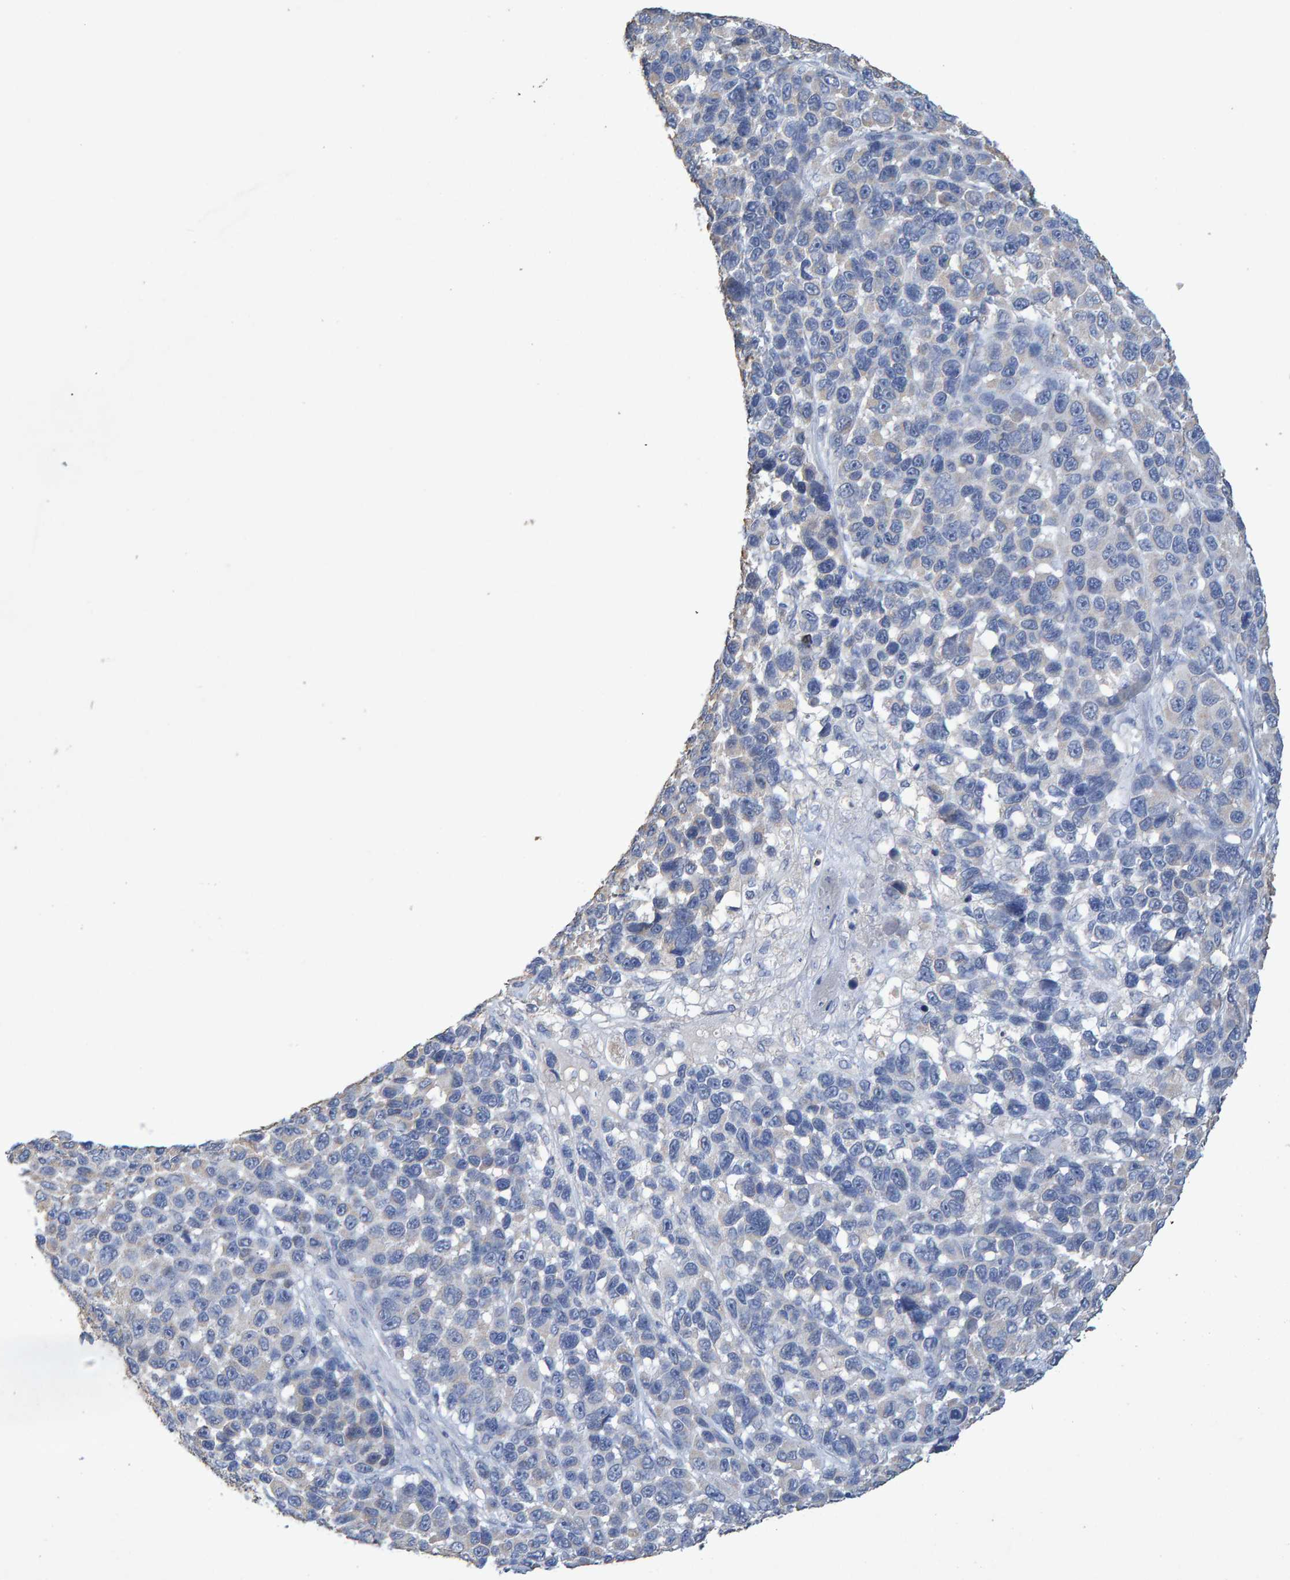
{"staining": {"intensity": "negative", "quantity": "none", "location": "none"}, "tissue": "melanoma", "cell_type": "Tumor cells", "image_type": "cancer", "snomed": [{"axis": "morphology", "description": "Malignant melanoma, NOS"}, {"axis": "topography", "description": "Skin"}], "caption": "High magnification brightfield microscopy of melanoma stained with DAB (3,3'-diaminobenzidine) (brown) and counterstained with hematoxylin (blue): tumor cells show no significant positivity.", "gene": "CTH", "patient": {"sex": "male", "age": 53}}